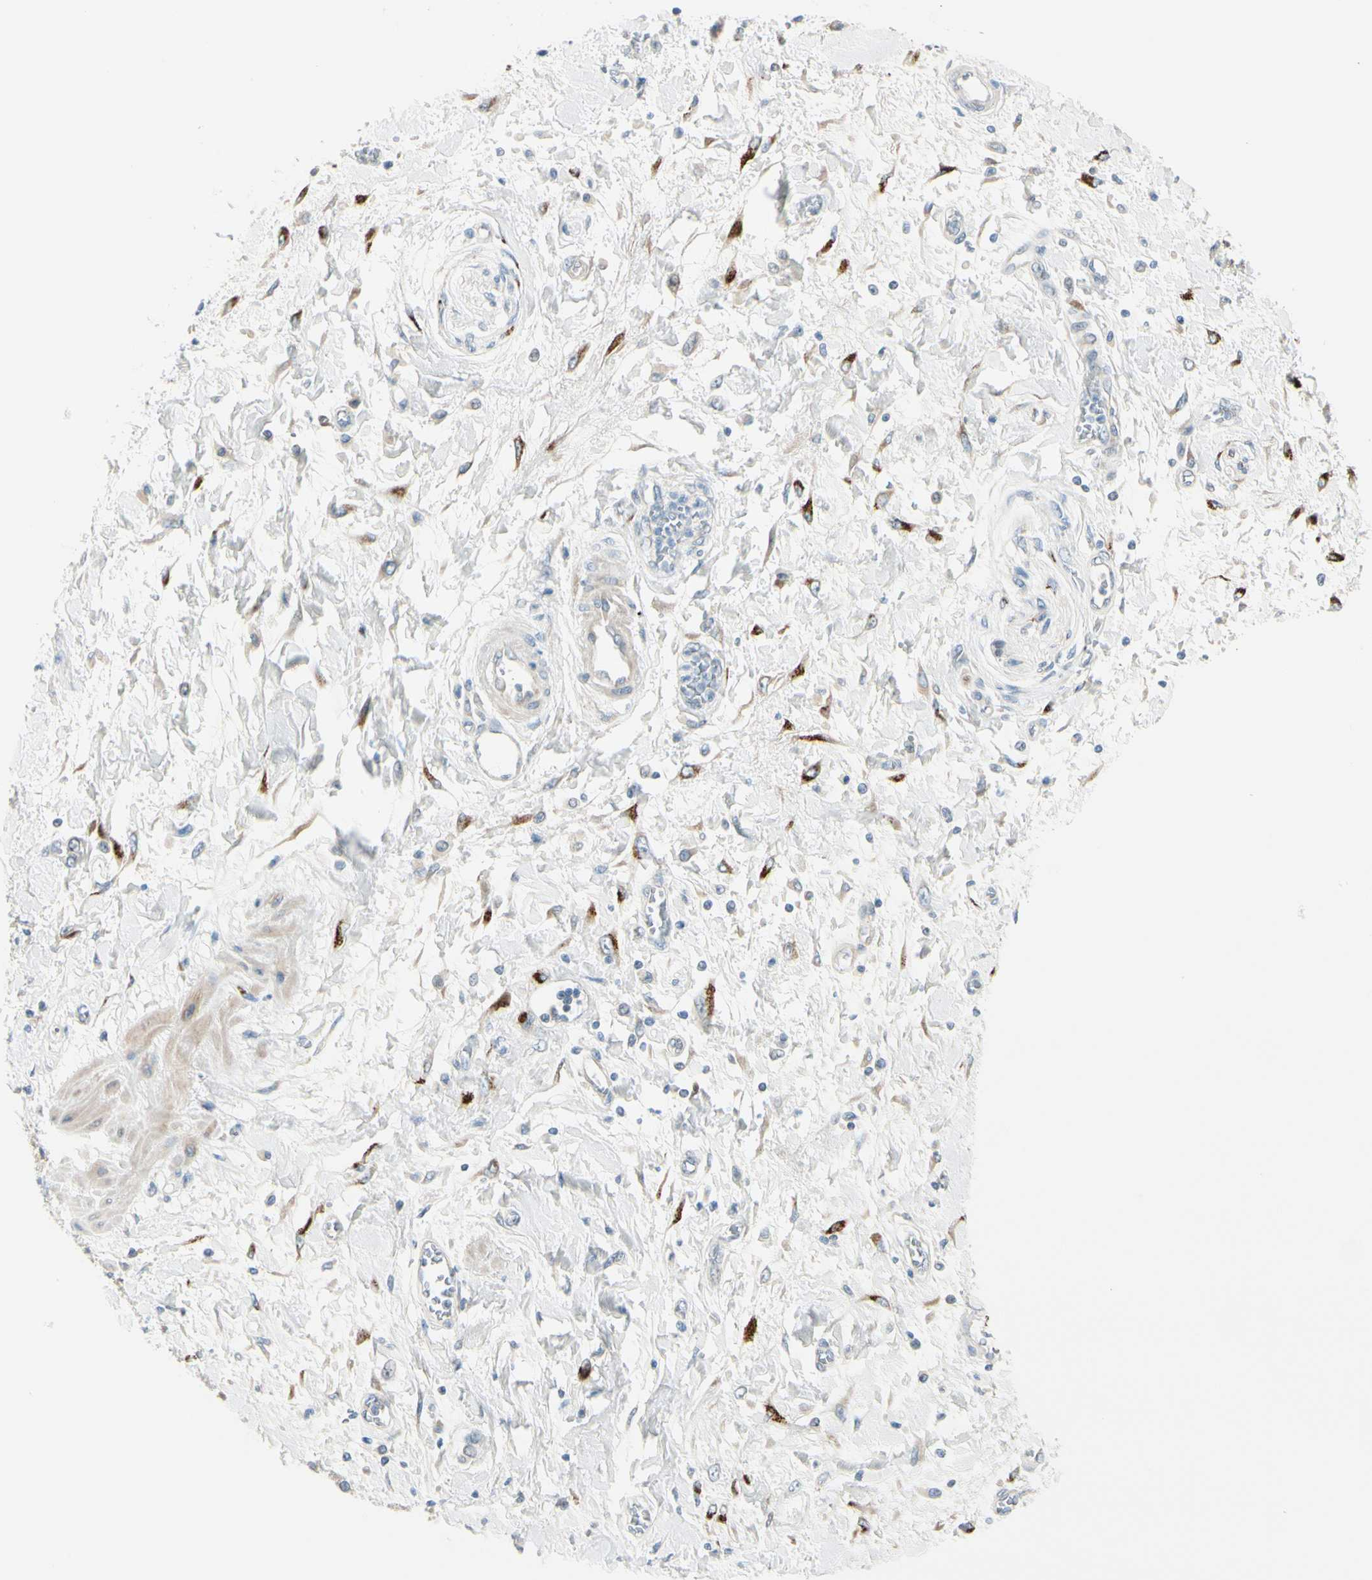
{"staining": {"intensity": "strong", "quantity": ">75%", "location": "cytoplasmic/membranous"}, "tissue": "pancreatic cancer", "cell_type": "Tumor cells", "image_type": "cancer", "snomed": [{"axis": "morphology", "description": "Adenocarcinoma, NOS"}, {"axis": "topography", "description": "Pancreas"}], "caption": "Pancreatic adenocarcinoma stained for a protein (brown) exhibits strong cytoplasmic/membranous positive positivity in about >75% of tumor cells.", "gene": "GALNT5", "patient": {"sex": "female", "age": 70}}